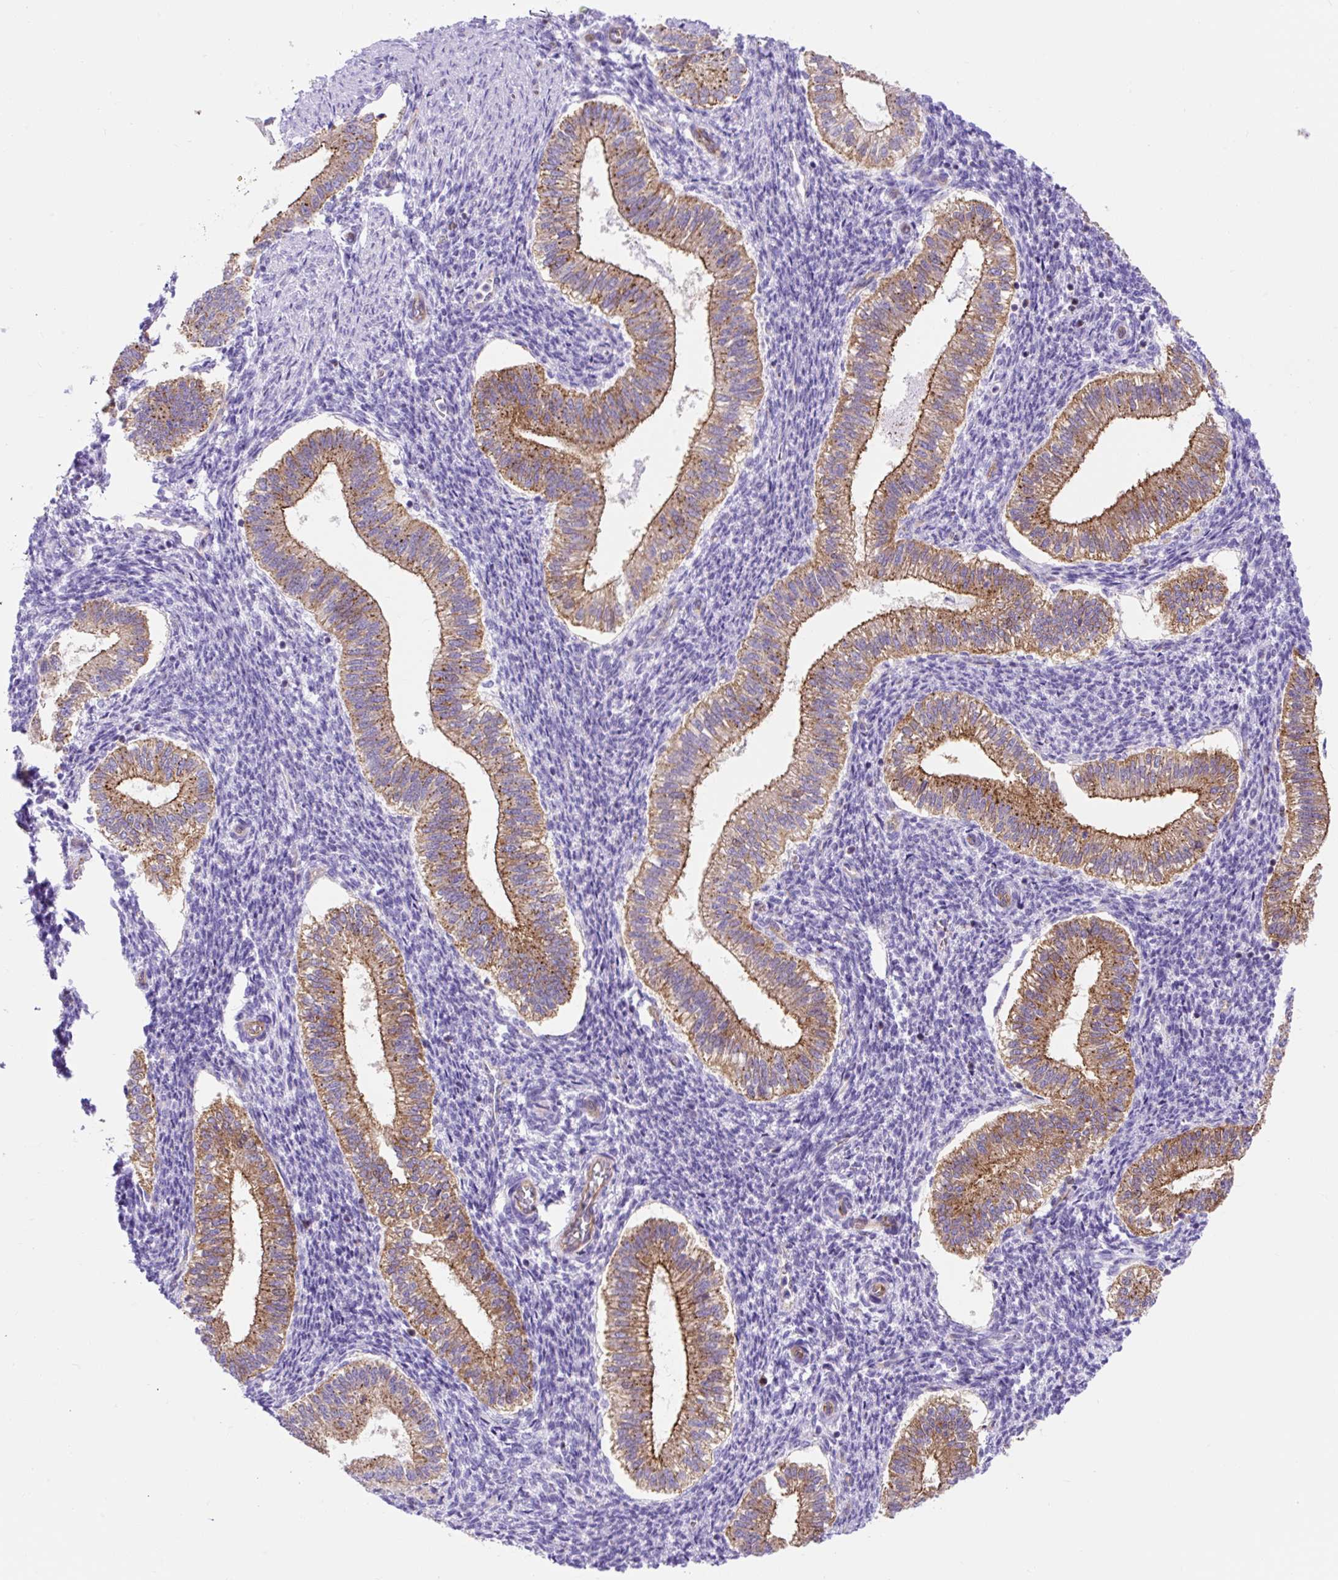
{"staining": {"intensity": "moderate", "quantity": "<25%", "location": "cytoplasmic/membranous"}, "tissue": "endometrium", "cell_type": "Cells in endometrial stroma", "image_type": "normal", "snomed": [{"axis": "morphology", "description": "Normal tissue, NOS"}, {"axis": "topography", "description": "Endometrium"}], "caption": "Protein analysis of unremarkable endometrium displays moderate cytoplasmic/membranous expression in approximately <25% of cells in endometrial stroma. Ihc stains the protein in brown and the nuclei are stained blue.", "gene": "HIP1R", "patient": {"sex": "female", "age": 25}}